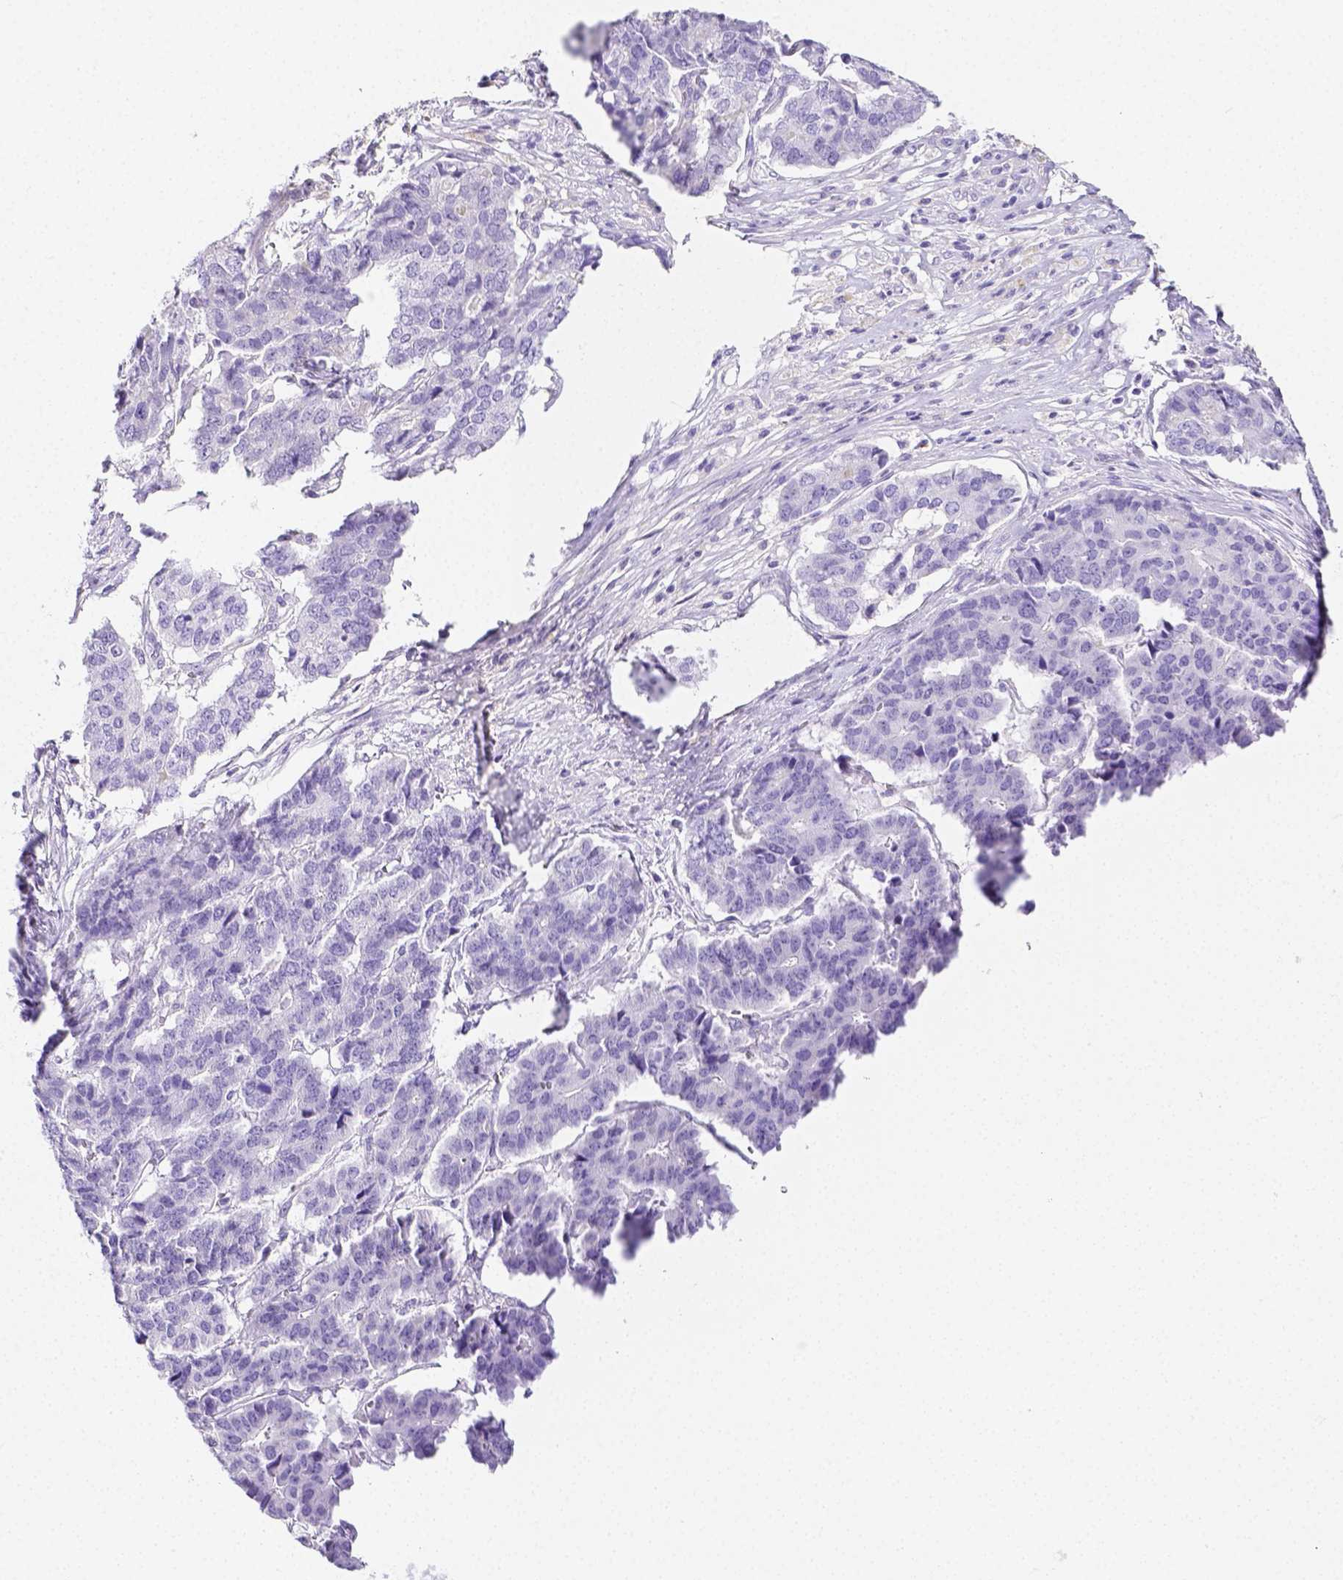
{"staining": {"intensity": "negative", "quantity": "none", "location": "none"}, "tissue": "pancreatic cancer", "cell_type": "Tumor cells", "image_type": "cancer", "snomed": [{"axis": "morphology", "description": "Adenocarcinoma, NOS"}, {"axis": "topography", "description": "Pancreas"}], "caption": "Immunohistochemistry (IHC) micrograph of neoplastic tissue: human pancreatic cancer stained with DAB demonstrates no significant protein positivity in tumor cells.", "gene": "ARHGAP36", "patient": {"sex": "male", "age": 50}}